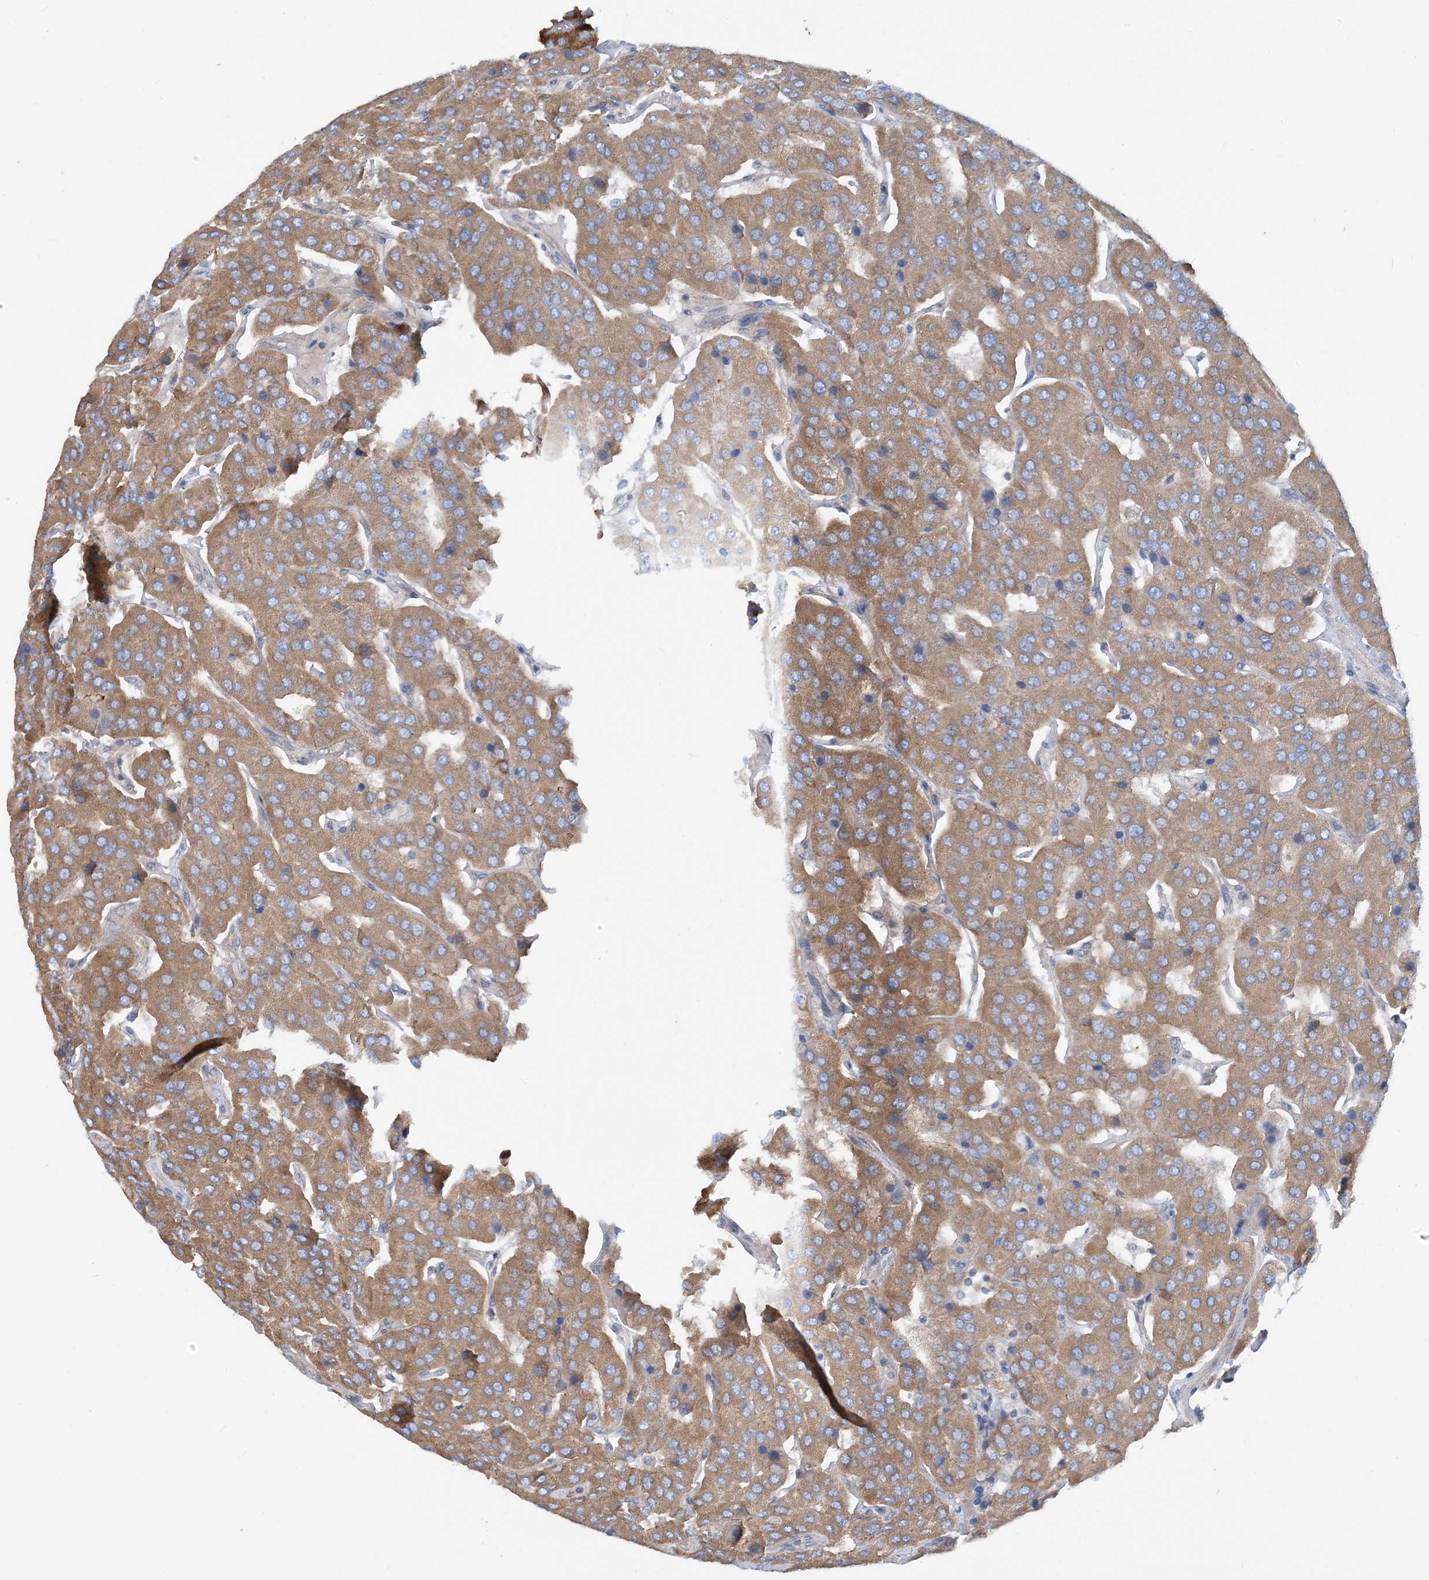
{"staining": {"intensity": "moderate", "quantity": ">75%", "location": "cytoplasmic/membranous"}, "tissue": "parathyroid gland", "cell_type": "Glandular cells", "image_type": "normal", "snomed": [{"axis": "morphology", "description": "Normal tissue, NOS"}, {"axis": "morphology", "description": "Adenoma, NOS"}, {"axis": "topography", "description": "Parathyroid gland"}], "caption": "IHC histopathology image of benign human parathyroid gland stained for a protein (brown), which demonstrates medium levels of moderate cytoplasmic/membranous expression in approximately >75% of glandular cells.", "gene": "PHOSPHO2", "patient": {"sex": "female", "age": 86}}